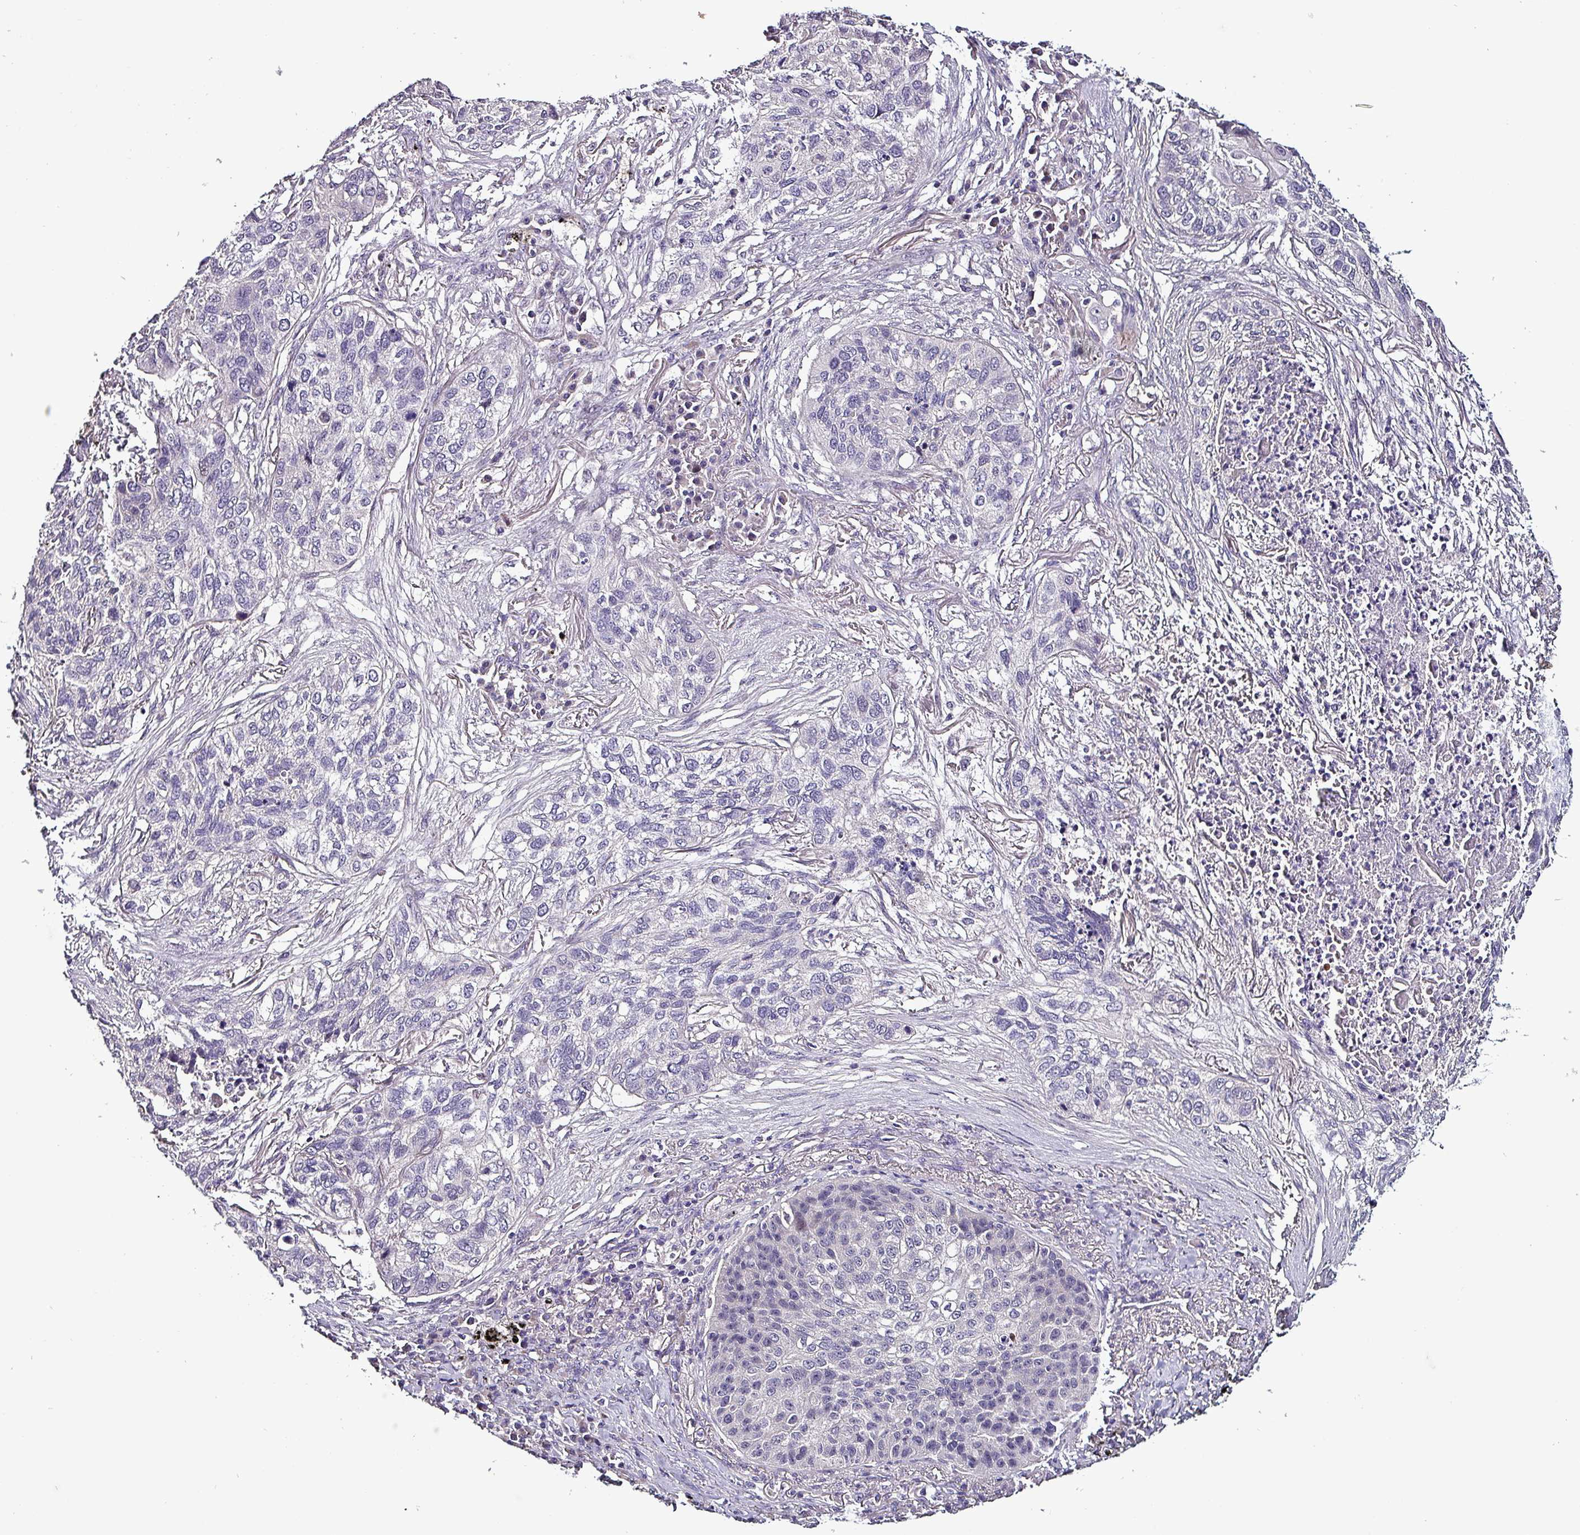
{"staining": {"intensity": "negative", "quantity": "none", "location": "none"}, "tissue": "lung cancer", "cell_type": "Tumor cells", "image_type": "cancer", "snomed": [{"axis": "morphology", "description": "Squamous cell carcinoma, NOS"}, {"axis": "topography", "description": "Lung"}], "caption": "This is an IHC micrograph of lung squamous cell carcinoma. There is no expression in tumor cells.", "gene": "GRAPL", "patient": {"sex": "female", "age": 63}}